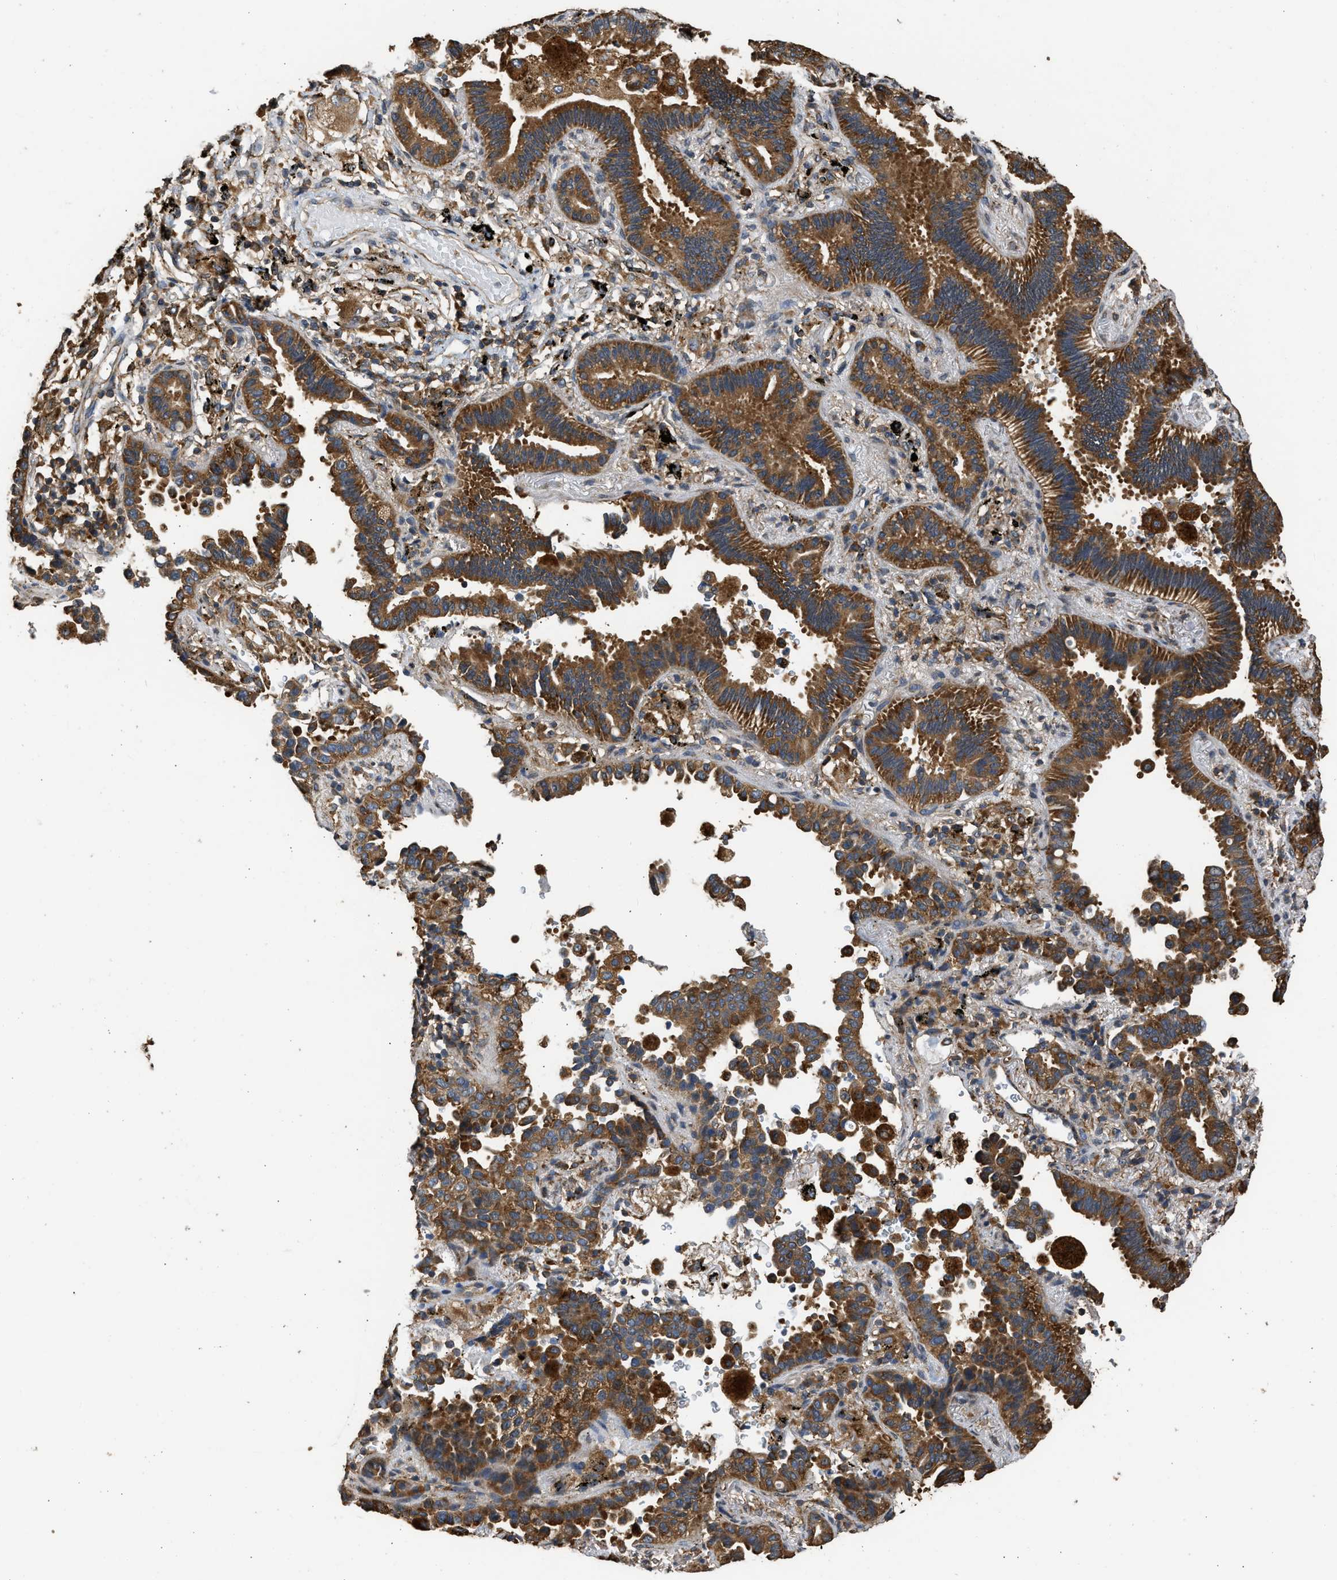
{"staining": {"intensity": "moderate", "quantity": ">75%", "location": "cytoplasmic/membranous"}, "tissue": "lung cancer", "cell_type": "Tumor cells", "image_type": "cancer", "snomed": [{"axis": "morphology", "description": "Normal tissue, NOS"}, {"axis": "morphology", "description": "Adenocarcinoma, NOS"}, {"axis": "topography", "description": "Lung"}], "caption": "There is medium levels of moderate cytoplasmic/membranous staining in tumor cells of lung cancer (adenocarcinoma), as demonstrated by immunohistochemical staining (brown color).", "gene": "SLC36A4", "patient": {"sex": "male", "age": 59}}